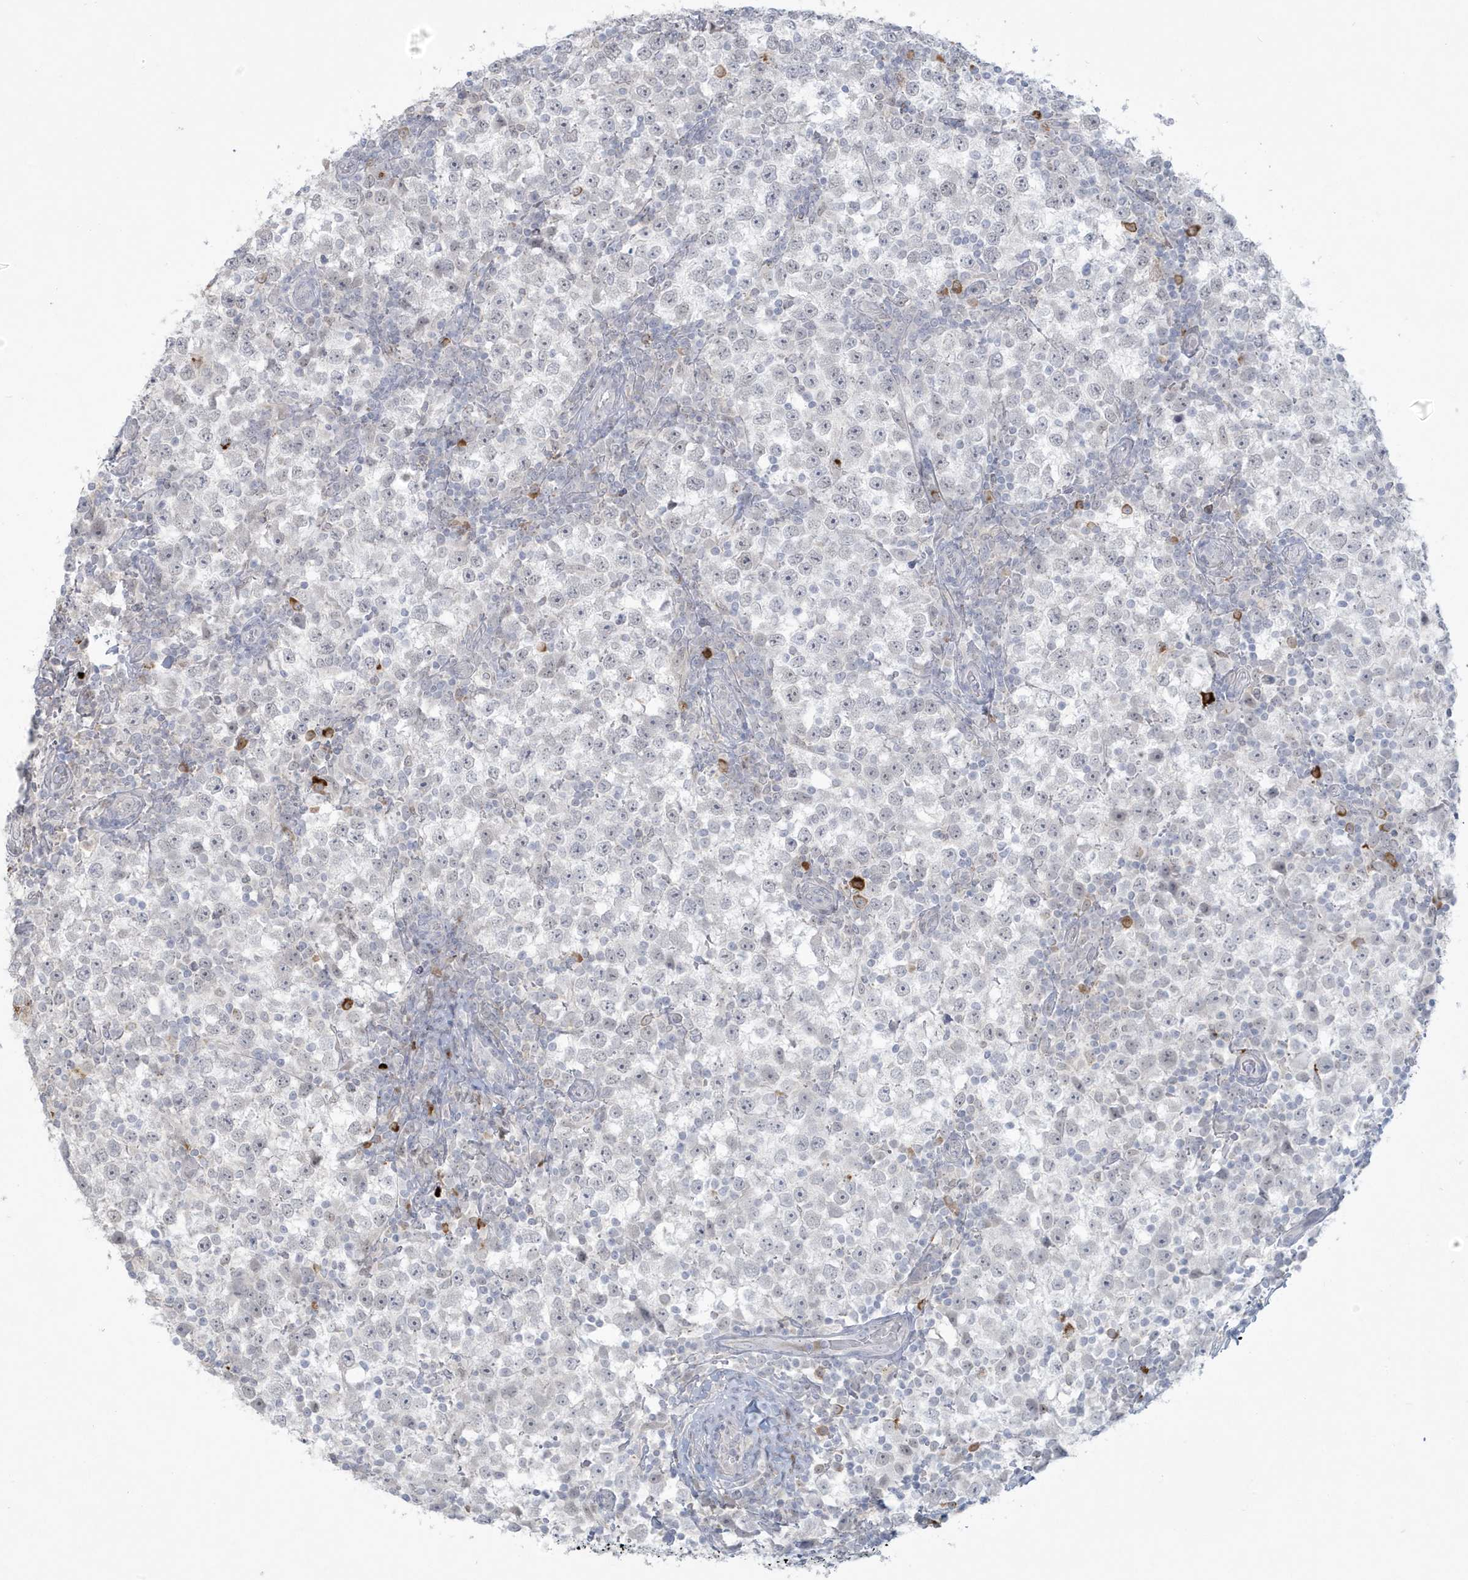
{"staining": {"intensity": "negative", "quantity": "none", "location": "none"}, "tissue": "testis cancer", "cell_type": "Tumor cells", "image_type": "cancer", "snomed": [{"axis": "morphology", "description": "Seminoma, NOS"}, {"axis": "topography", "description": "Testis"}], "caption": "Tumor cells show no significant staining in testis cancer (seminoma).", "gene": "HERC6", "patient": {"sex": "male", "age": 65}}